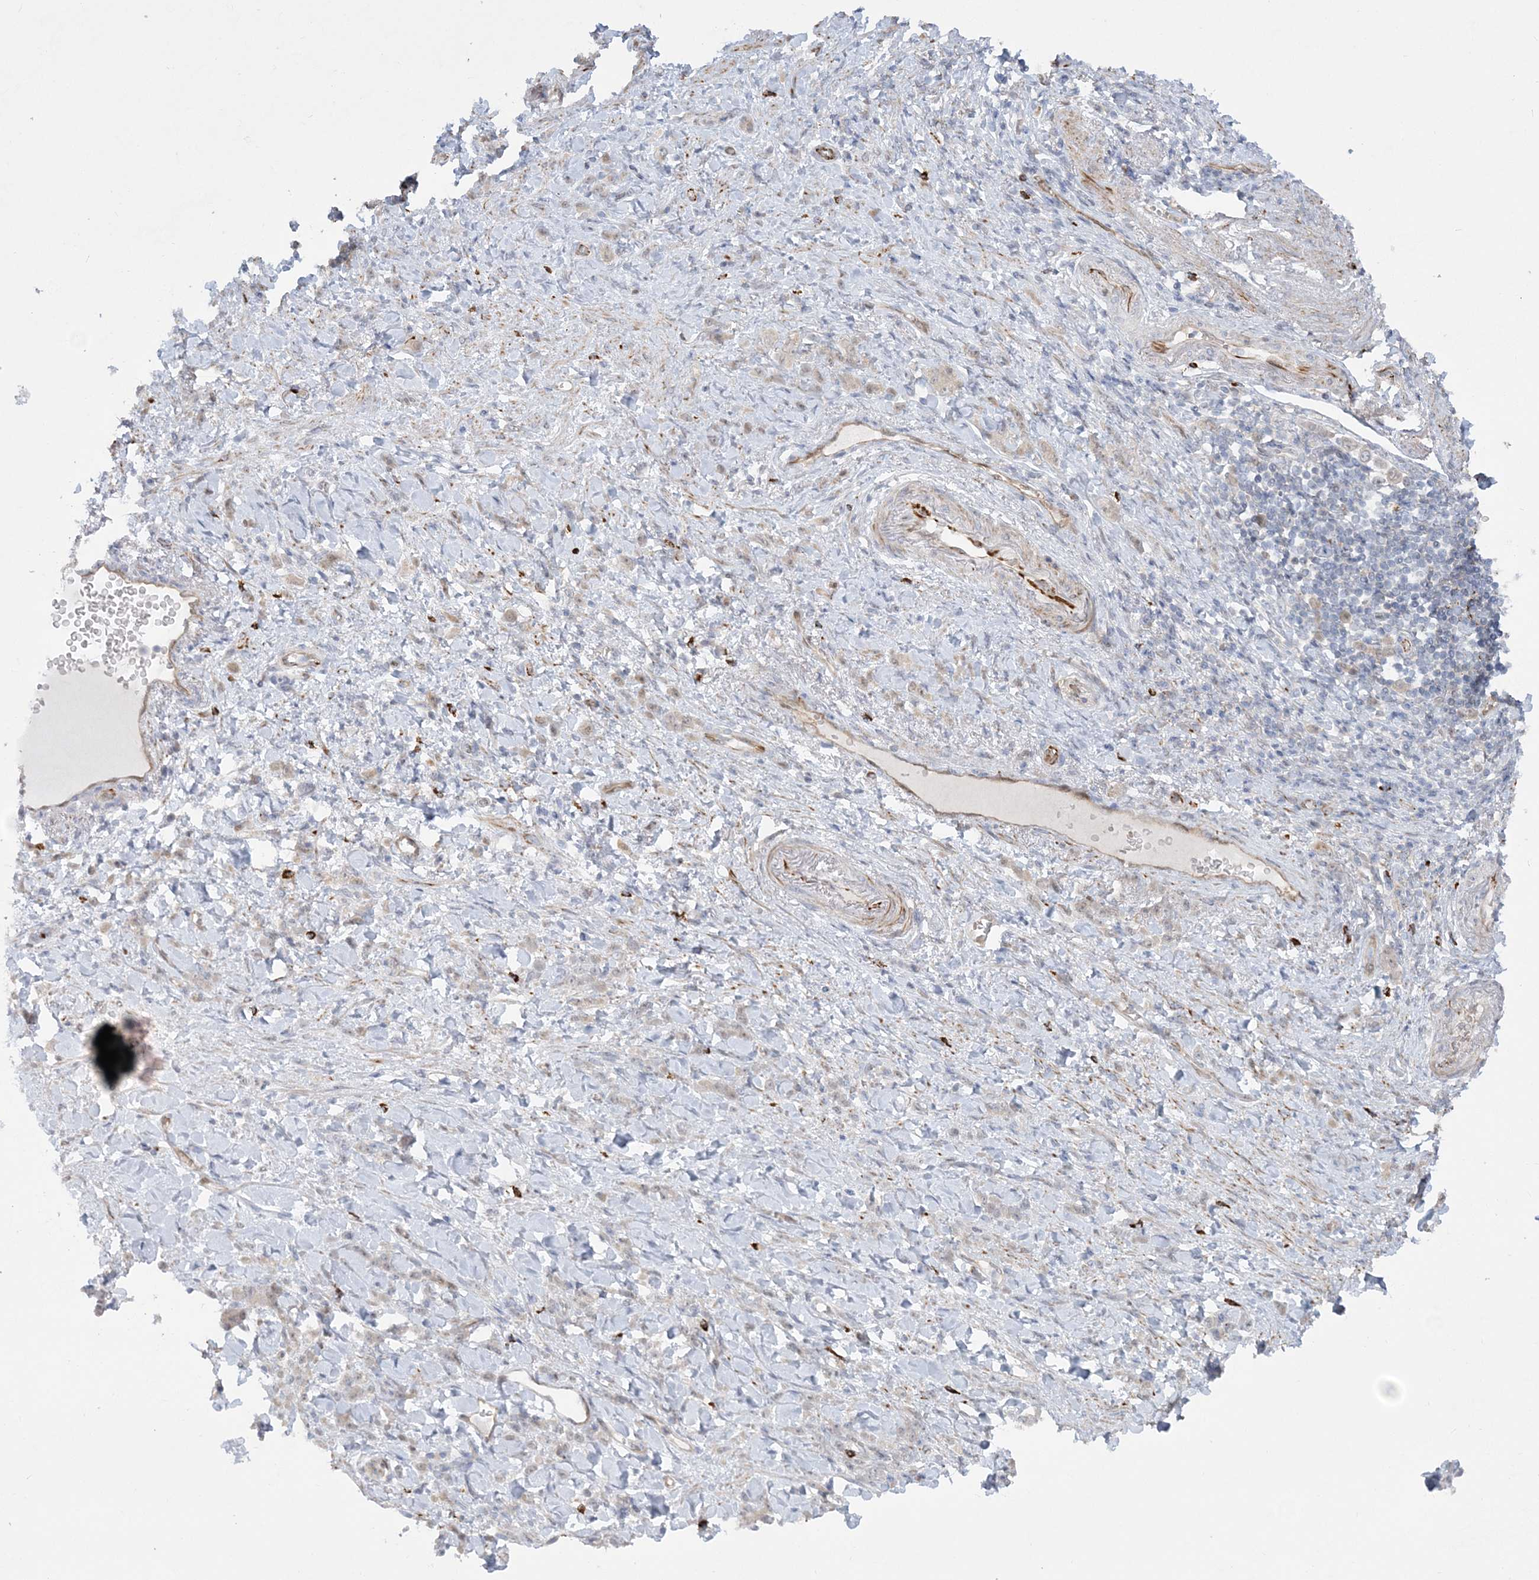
{"staining": {"intensity": "weak", "quantity": ">75%", "location": "cytoplasmic/membranous"}, "tissue": "stomach cancer", "cell_type": "Tumor cells", "image_type": "cancer", "snomed": [{"axis": "morphology", "description": "Normal tissue, NOS"}, {"axis": "morphology", "description": "Adenocarcinoma, NOS"}, {"axis": "topography", "description": "Stomach"}], "caption": "Immunohistochemistry (IHC) of adenocarcinoma (stomach) shows low levels of weak cytoplasmic/membranous expression in approximately >75% of tumor cells. The protein of interest is shown in brown color, while the nuclei are stained blue.", "gene": "INPP1", "patient": {"sex": "male", "age": 82}}